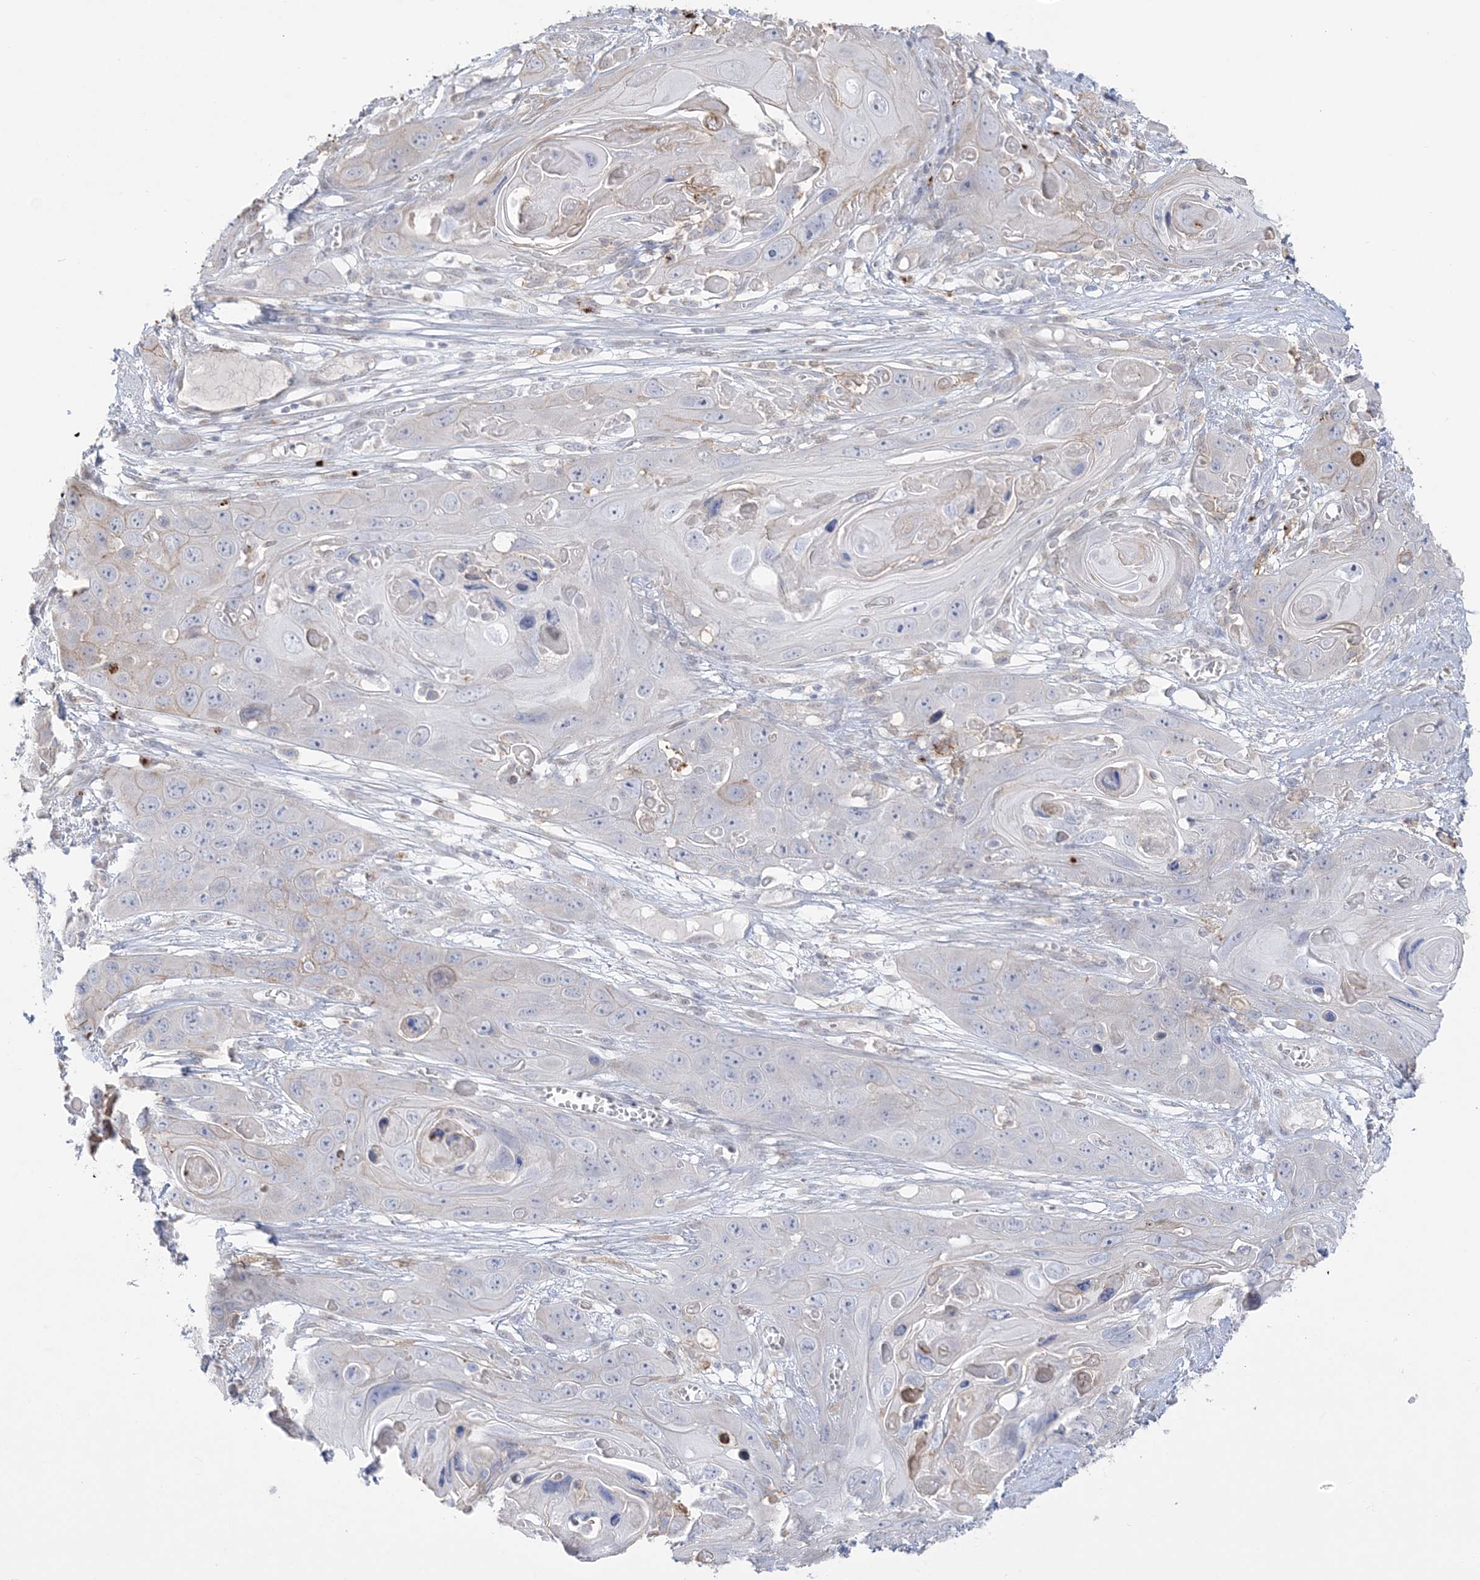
{"staining": {"intensity": "negative", "quantity": "none", "location": "none"}, "tissue": "skin cancer", "cell_type": "Tumor cells", "image_type": "cancer", "snomed": [{"axis": "morphology", "description": "Squamous cell carcinoma, NOS"}, {"axis": "topography", "description": "Skin"}], "caption": "Skin cancer stained for a protein using IHC displays no positivity tumor cells.", "gene": "HAAO", "patient": {"sex": "male", "age": 55}}